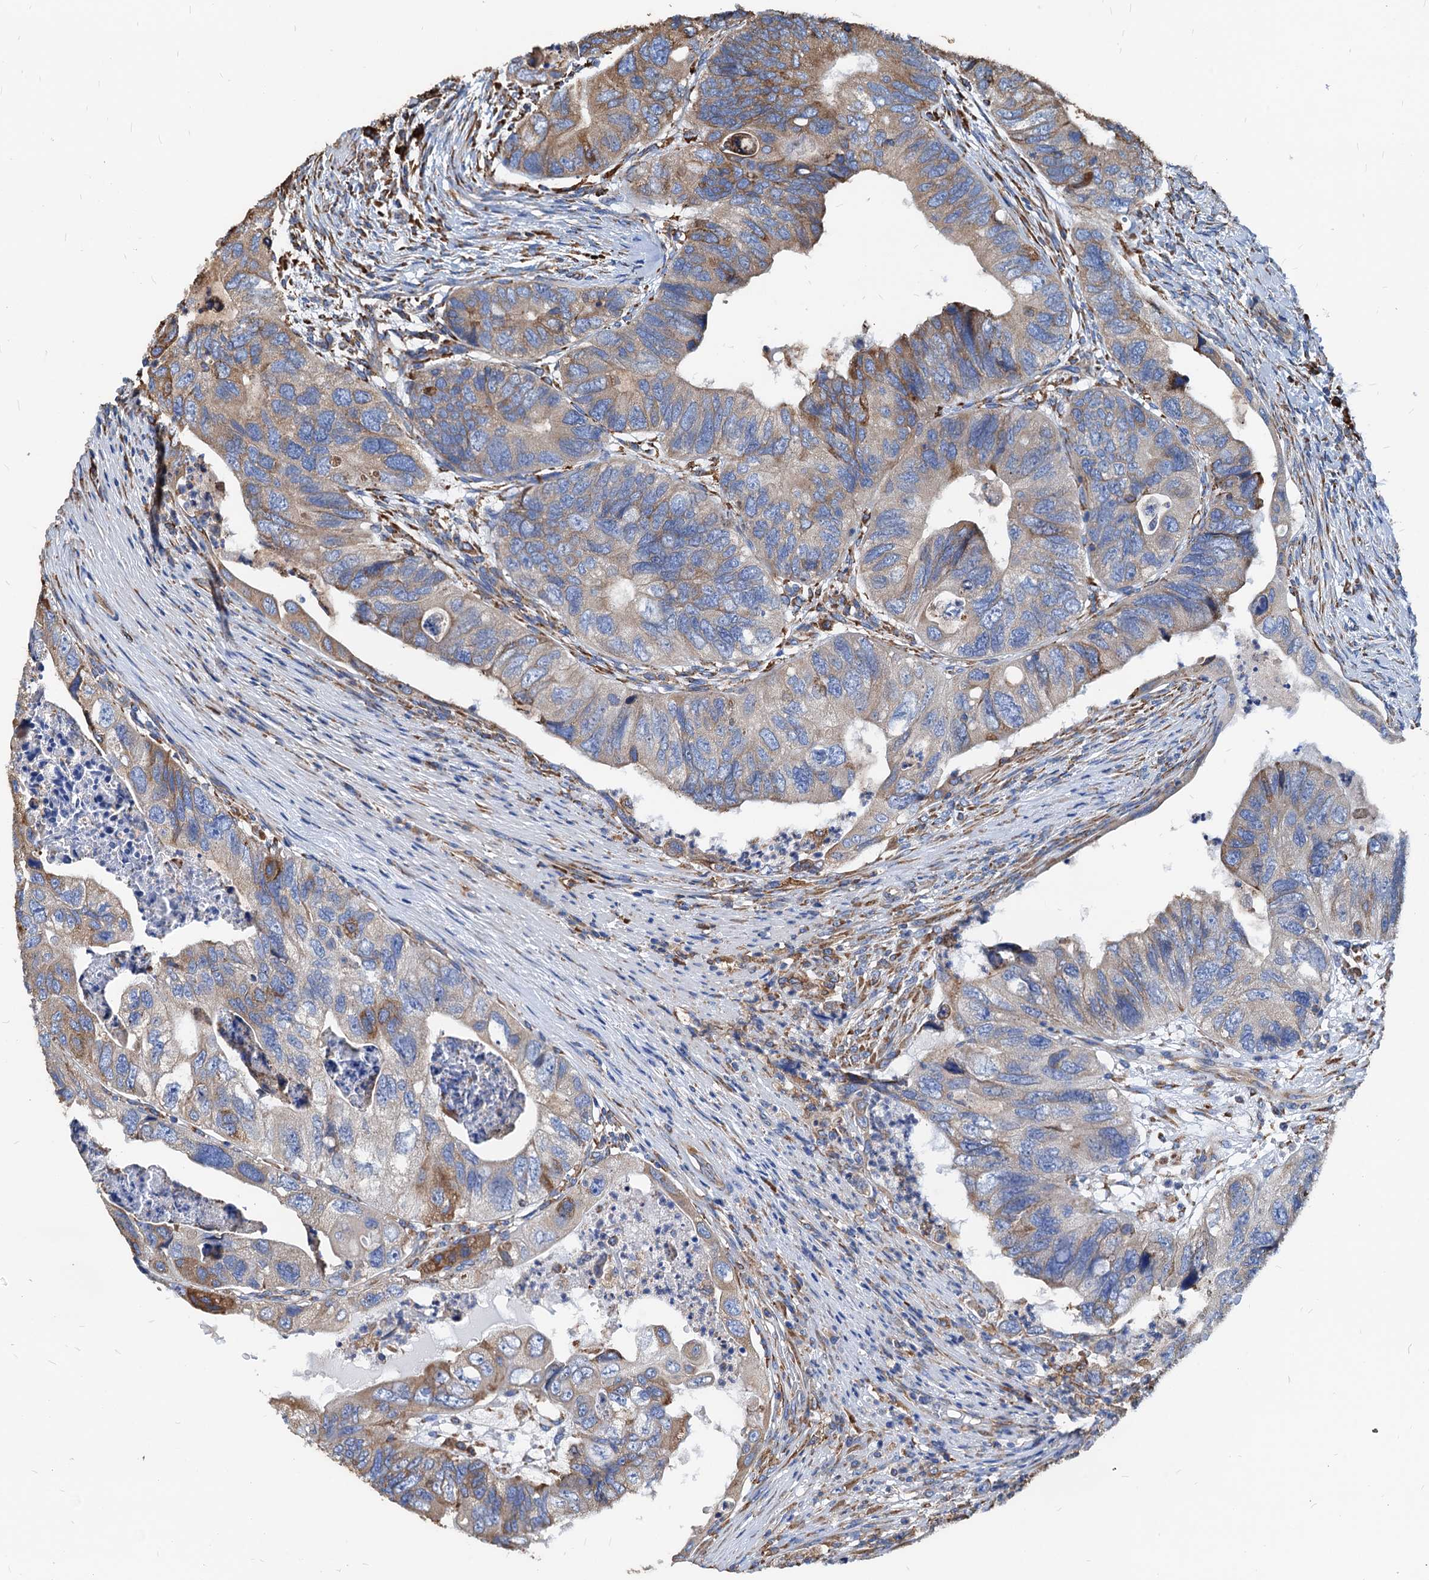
{"staining": {"intensity": "moderate", "quantity": "25%-75%", "location": "cytoplasmic/membranous"}, "tissue": "colorectal cancer", "cell_type": "Tumor cells", "image_type": "cancer", "snomed": [{"axis": "morphology", "description": "Adenocarcinoma, NOS"}, {"axis": "topography", "description": "Rectum"}], "caption": "This histopathology image demonstrates IHC staining of human colorectal cancer, with medium moderate cytoplasmic/membranous positivity in approximately 25%-75% of tumor cells.", "gene": "HSPA5", "patient": {"sex": "male", "age": 63}}